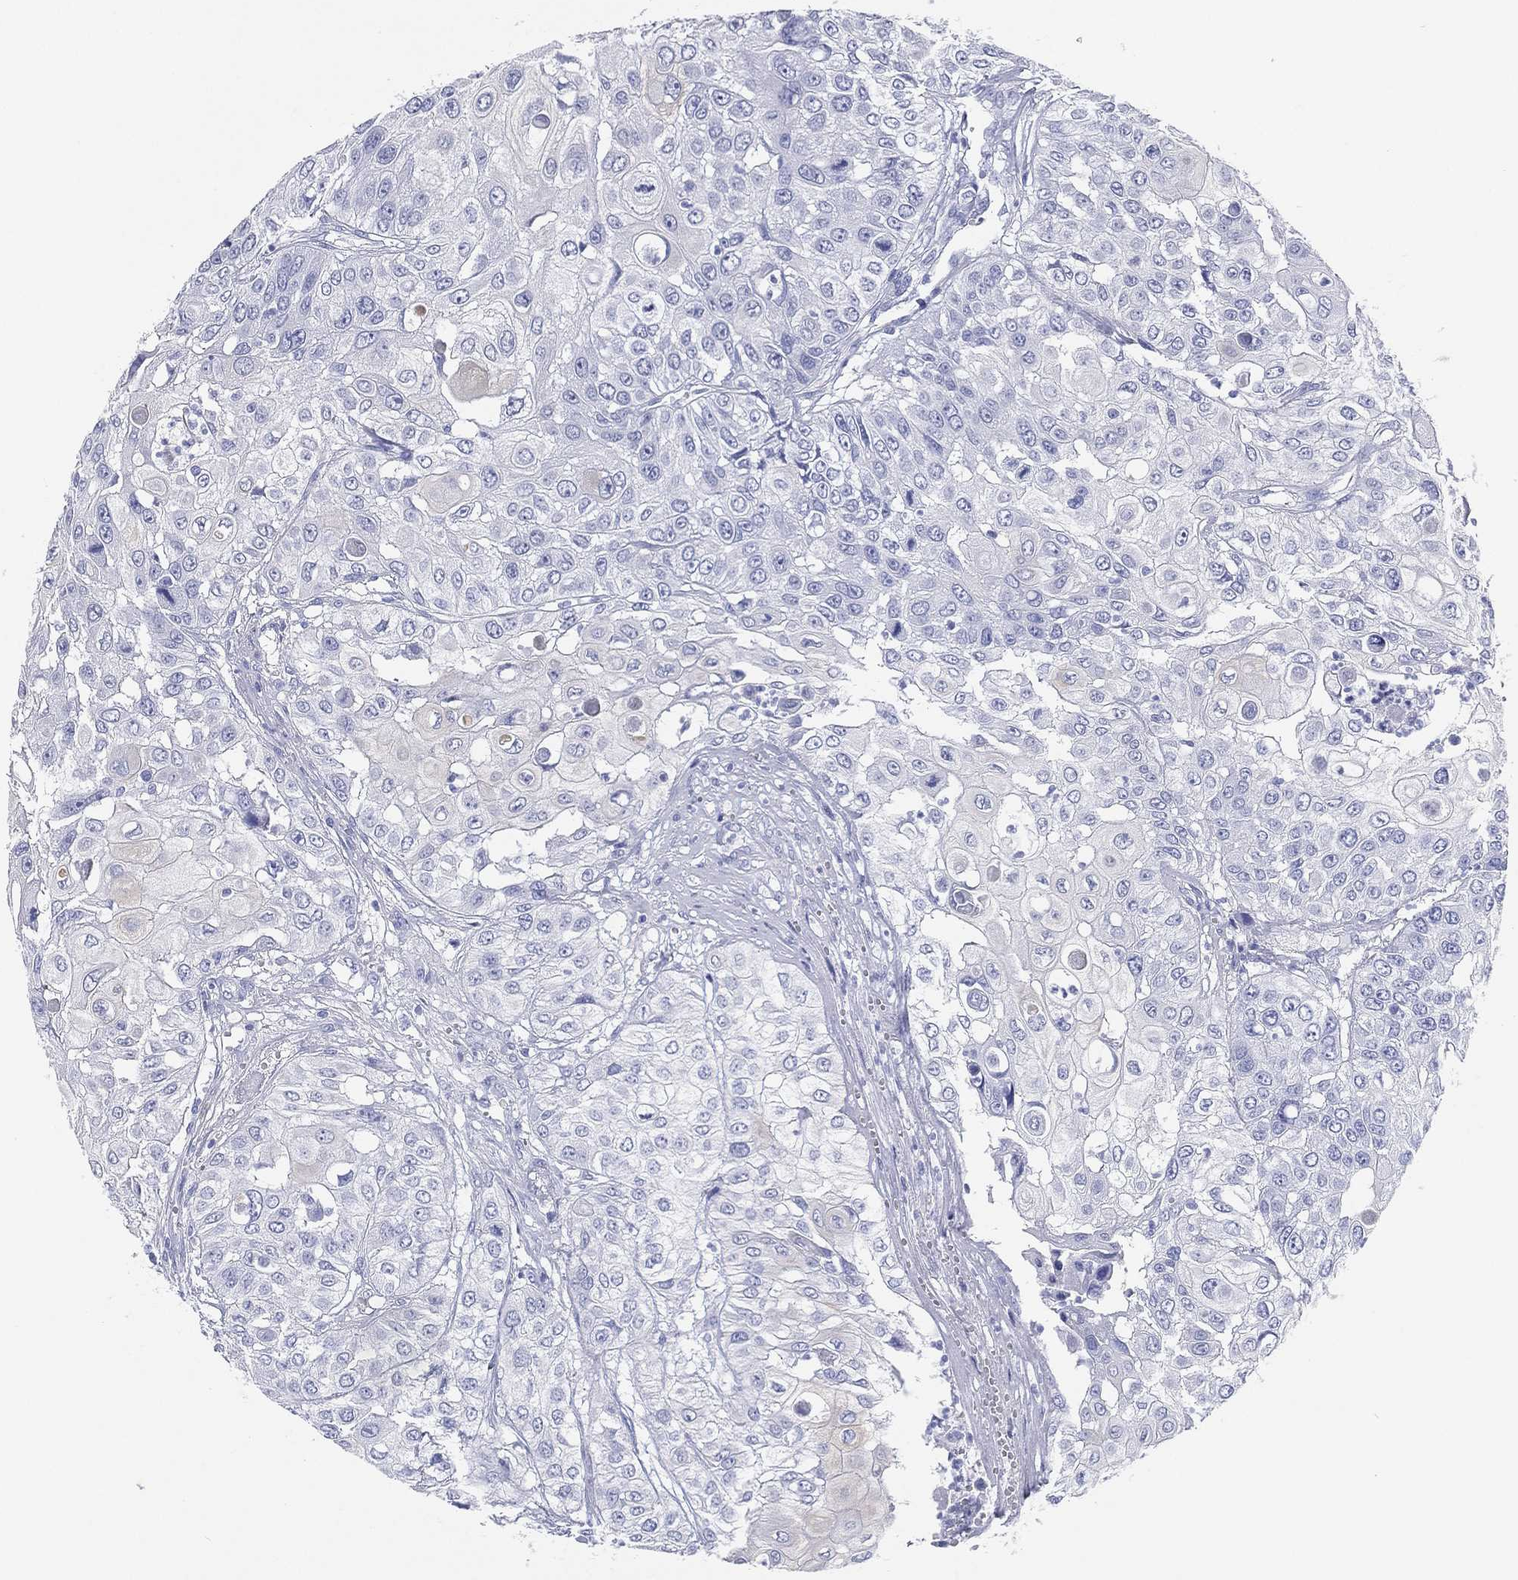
{"staining": {"intensity": "negative", "quantity": "none", "location": "none"}, "tissue": "urothelial cancer", "cell_type": "Tumor cells", "image_type": "cancer", "snomed": [{"axis": "morphology", "description": "Urothelial carcinoma, High grade"}, {"axis": "topography", "description": "Urinary bladder"}], "caption": "There is no significant expression in tumor cells of urothelial carcinoma (high-grade).", "gene": "CD79A", "patient": {"sex": "female", "age": 79}}